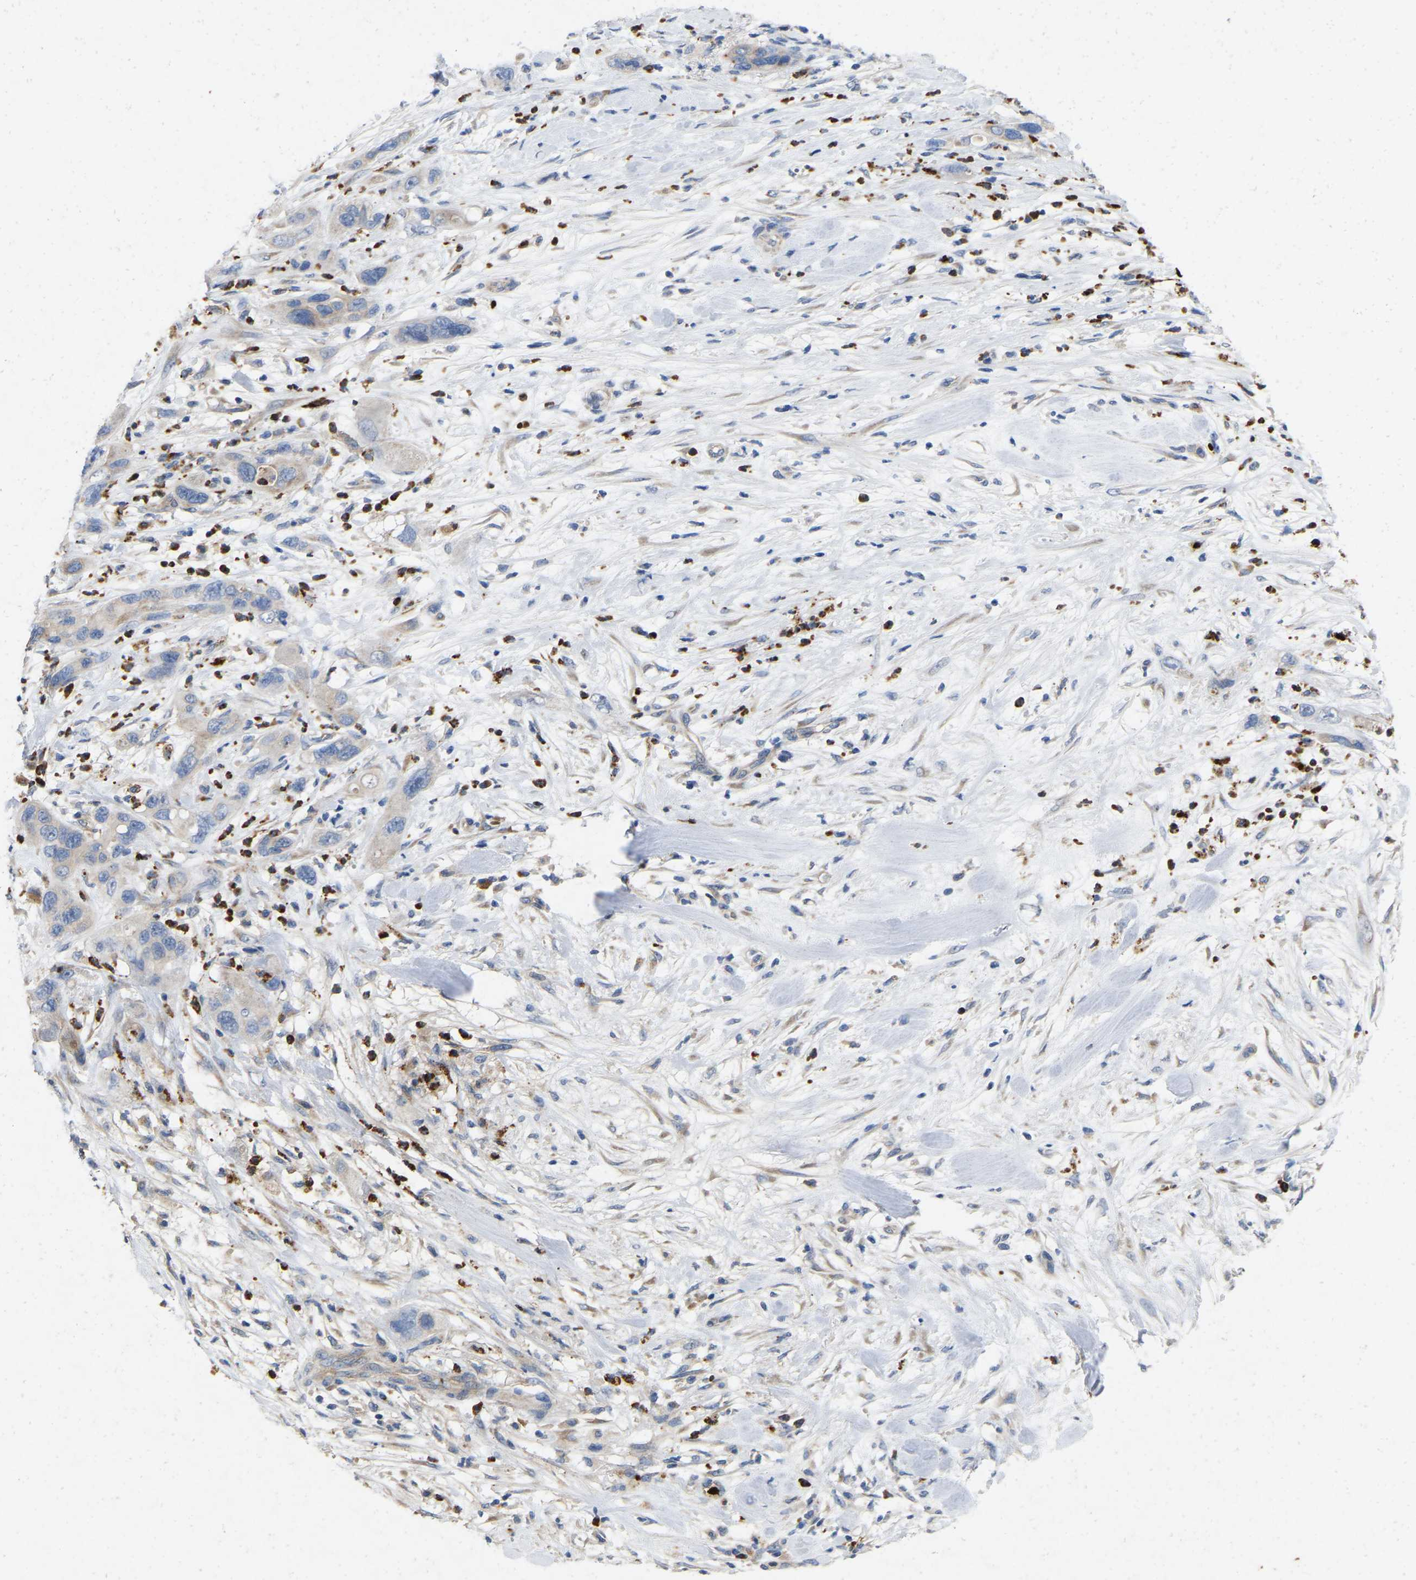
{"staining": {"intensity": "negative", "quantity": "none", "location": "none"}, "tissue": "pancreatic cancer", "cell_type": "Tumor cells", "image_type": "cancer", "snomed": [{"axis": "morphology", "description": "Adenocarcinoma, NOS"}, {"axis": "topography", "description": "Pancreas"}], "caption": "Human pancreatic cancer (adenocarcinoma) stained for a protein using immunohistochemistry (IHC) exhibits no staining in tumor cells.", "gene": "RHEB", "patient": {"sex": "female", "age": 71}}